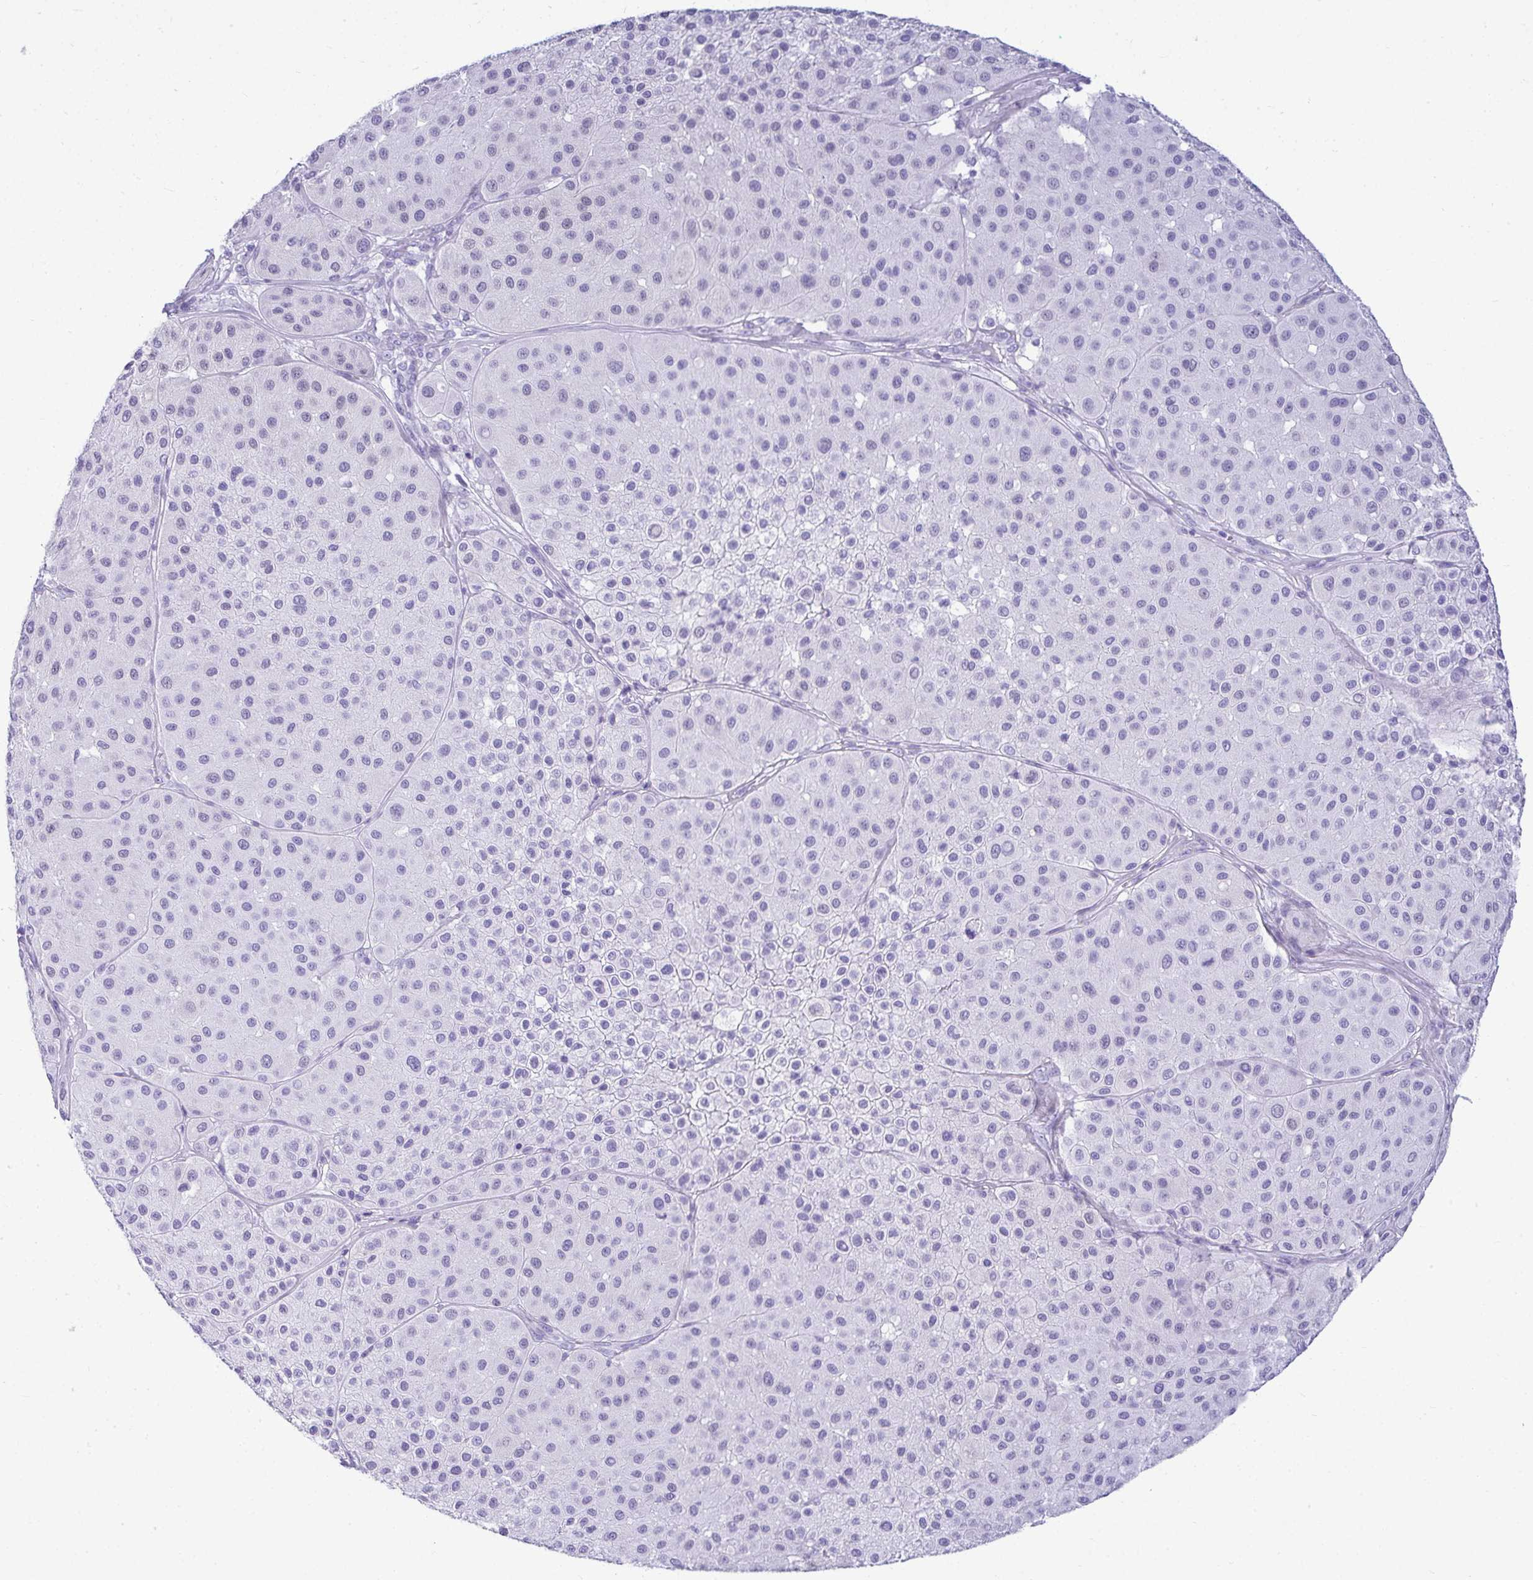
{"staining": {"intensity": "negative", "quantity": "none", "location": "none"}, "tissue": "melanoma", "cell_type": "Tumor cells", "image_type": "cancer", "snomed": [{"axis": "morphology", "description": "Malignant melanoma, Metastatic site"}, {"axis": "topography", "description": "Smooth muscle"}], "caption": "Malignant melanoma (metastatic site) was stained to show a protein in brown. There is no significant staining in tumor cells. (Brightfield microscopy of DAB (3,3'-diaminobenzidine) immunohistochemistry at high magnification).", "gene": "CLGN", "patient": {"sex": "male", "age": 41}}